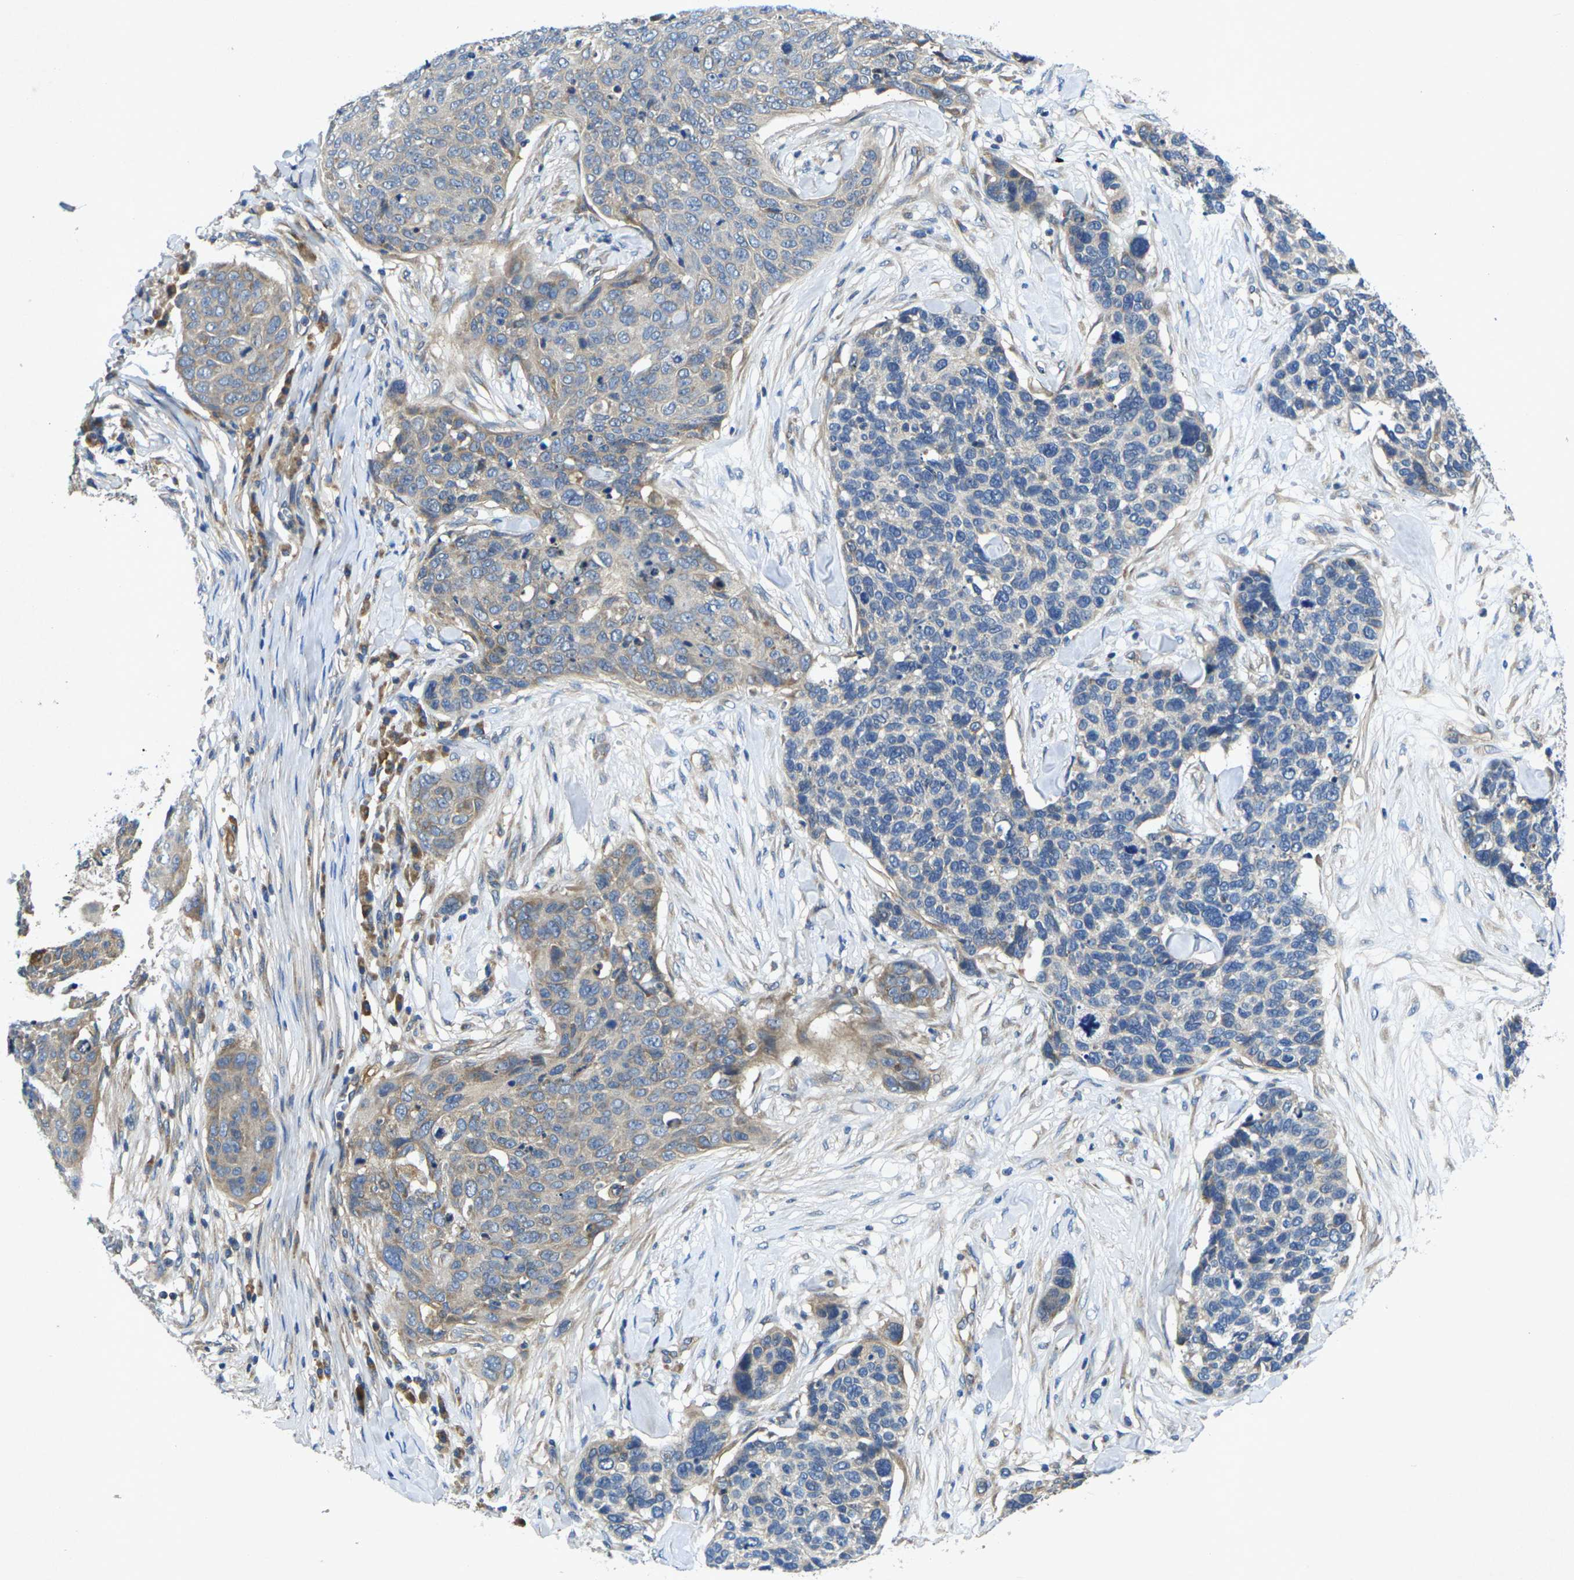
{"staining": {"intensity": "weak", "quantity": "<25%", "location": "cytoplasmic/membranous"}, "tissue": "skin cancer", "cell_type": "Tumor cells", "image_type": "cancer", "snomed": [{"axis": "morphology", "description": "Squamous cell carcinoma in situ, NOS"}, {"axis": "morphology", "description": "Squamous cell carcinoma, NOS"}, {"axis": "topography", "description": "Skin"}], "caption": "A high-resolution micrograph shows IHC staining of skin cancer, which reveals no significant staining in tumor cells.", "gene": "KIF1B", "patient": {"sex": "male", "age": 93}}